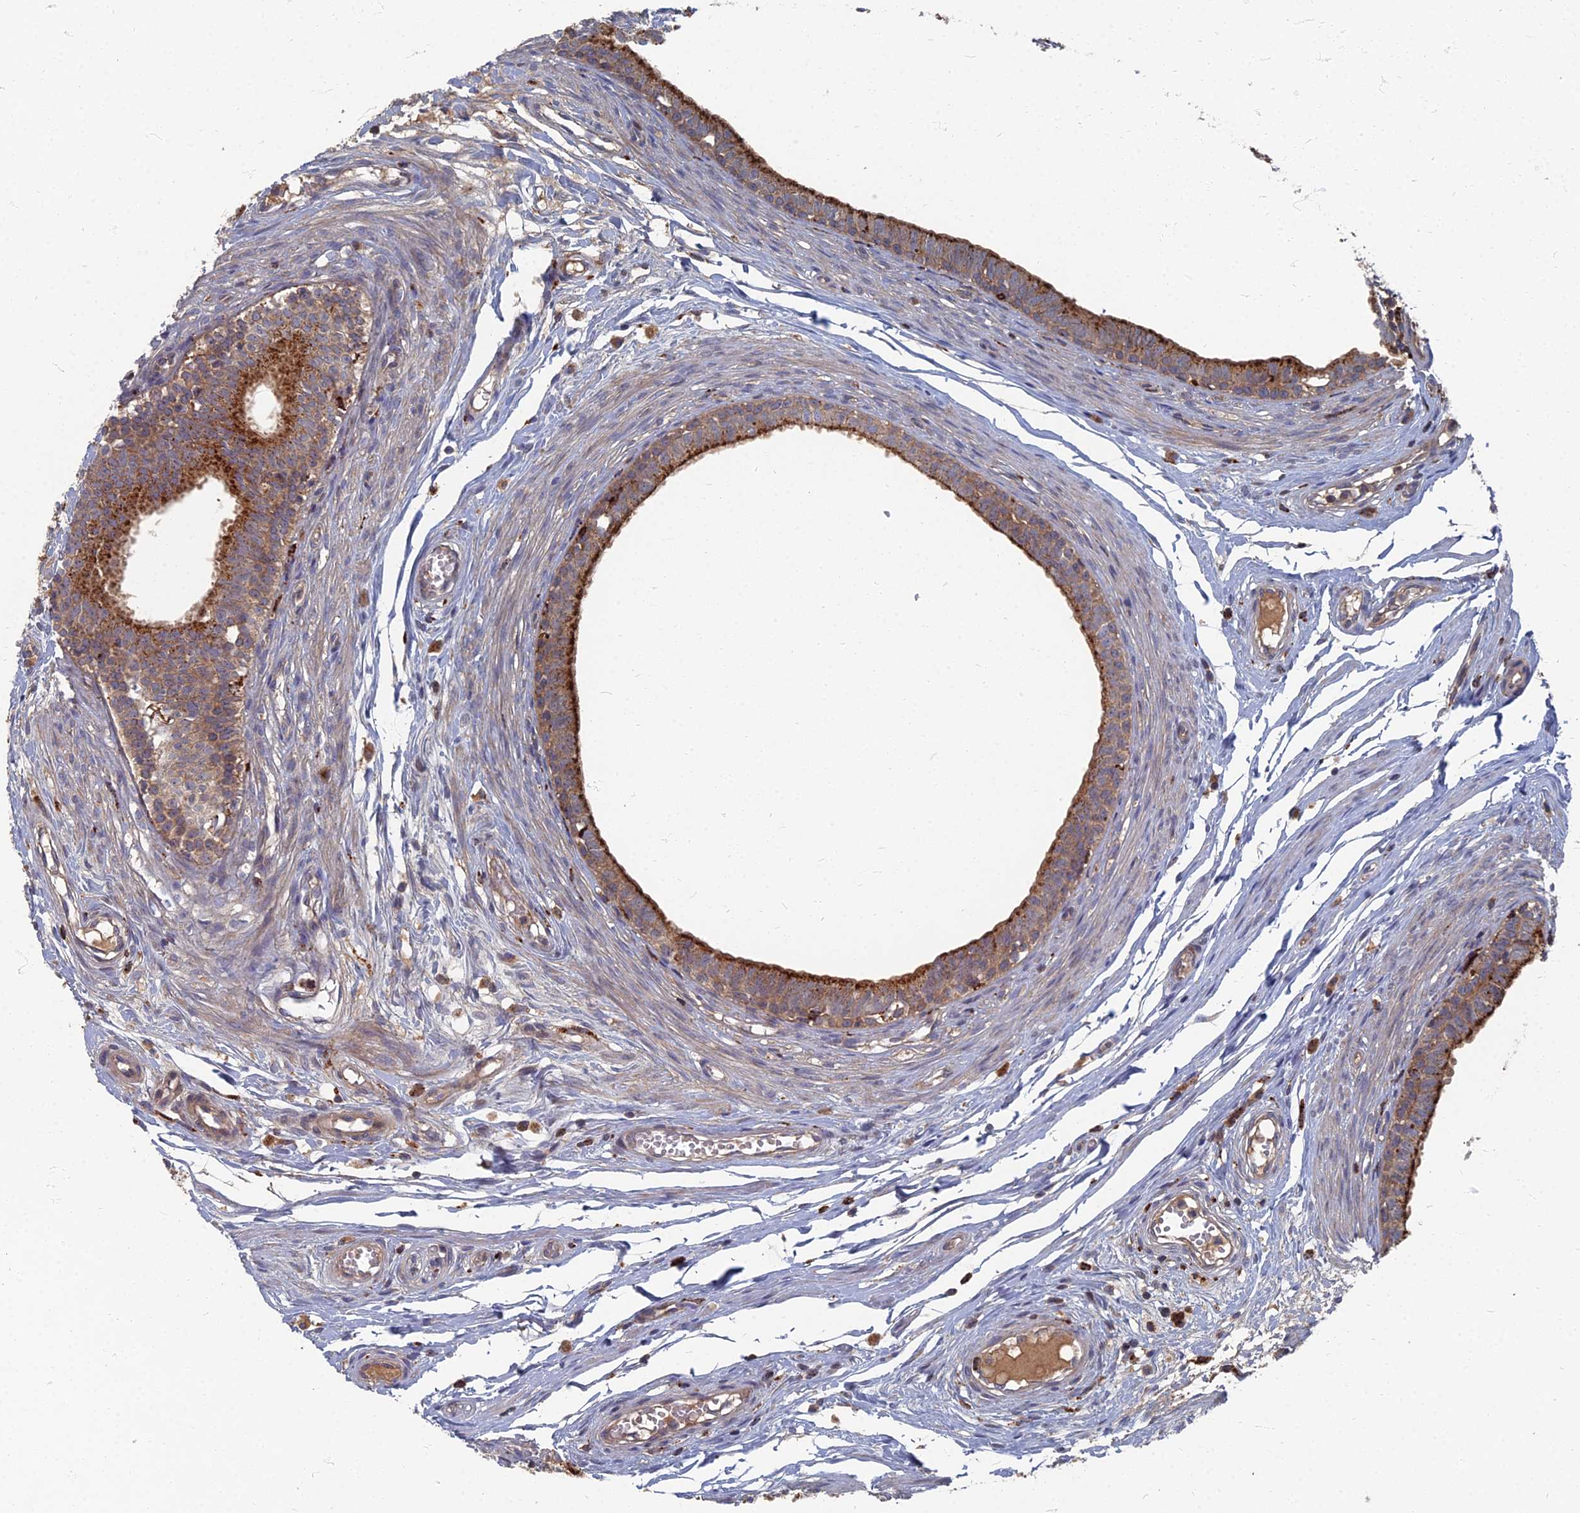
{"staining": {"intensity": "strong", "quantity": ">75%", "location": "cytoplasmic/membranous"}, "tissue": "epididymis", "cell_type": "Glandular cells", "image_type": "normal", "snomed": [{"axis": "morphology", "description": "Normal tissue, NOS"}, {"axis": "topography", "description": "Epididymis, spermatic cord, NOS"}], "caption": "Strong cytoplasmic/membranous positivity is present in approximately >75% of glandular cells in benign epididymis.", "gene": "PPCDC", "patient": {"sex": "male", "age": 22}}